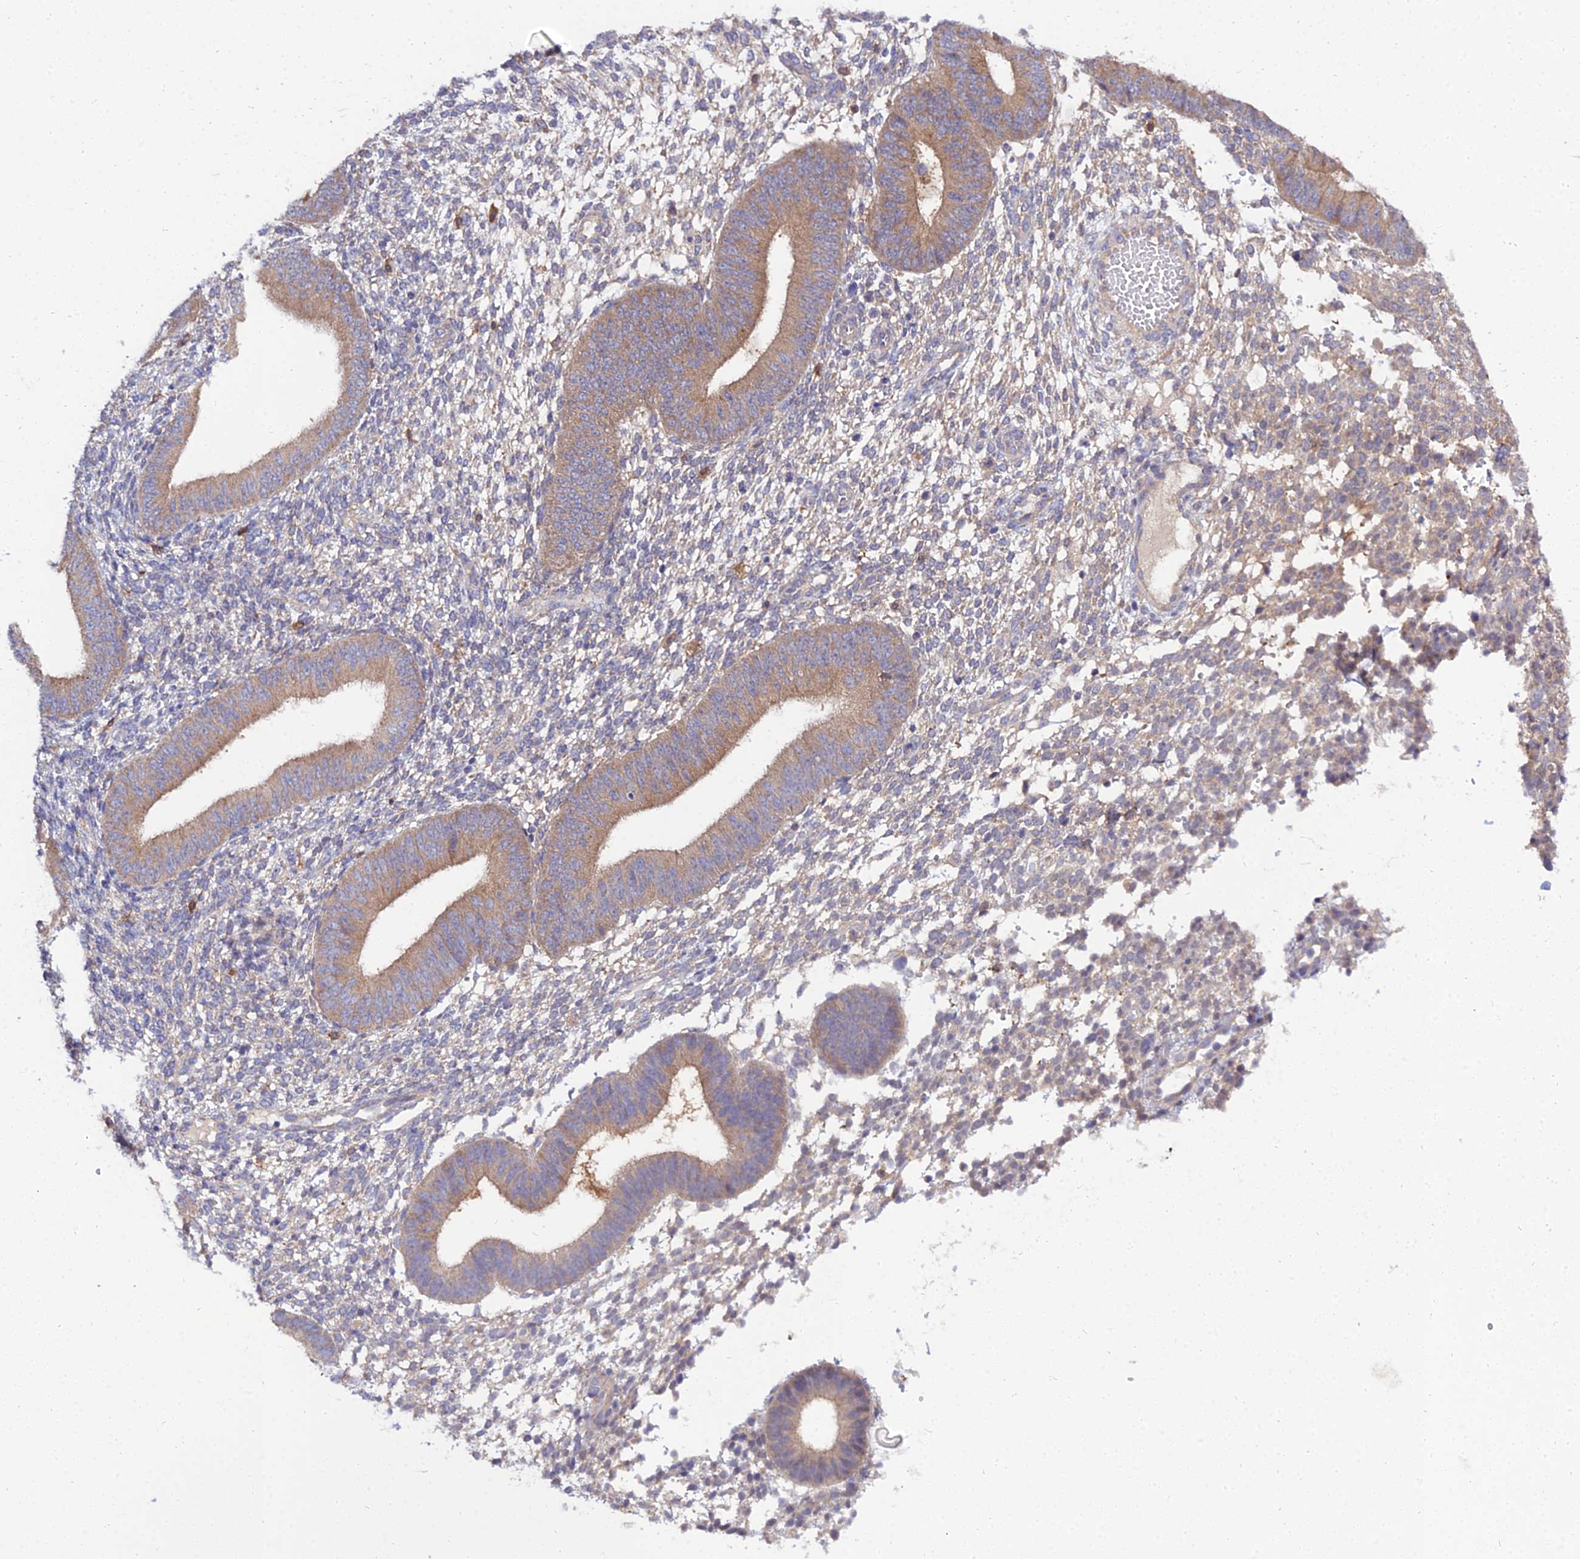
{"staining": {"intensity": "weak", "quantity": "<25%", "location": "cytoplasmic/membranous"}, "tissue": "endometrium", "cell_type": "Cells in endometrial stroma", "image_type": "normal", "snomed": [{"axis": "morphology", "description": "Normal tissue, NOS"}, {"axis": "topography", "description": "Endometrium"}], "caption": "IHC of normal human endometrium reveals no staining in cells in endometrial stroma. Nuclei are stained in blue.", "gene": "C2orf69", "patient": {"sex": "female", "age": 49}}